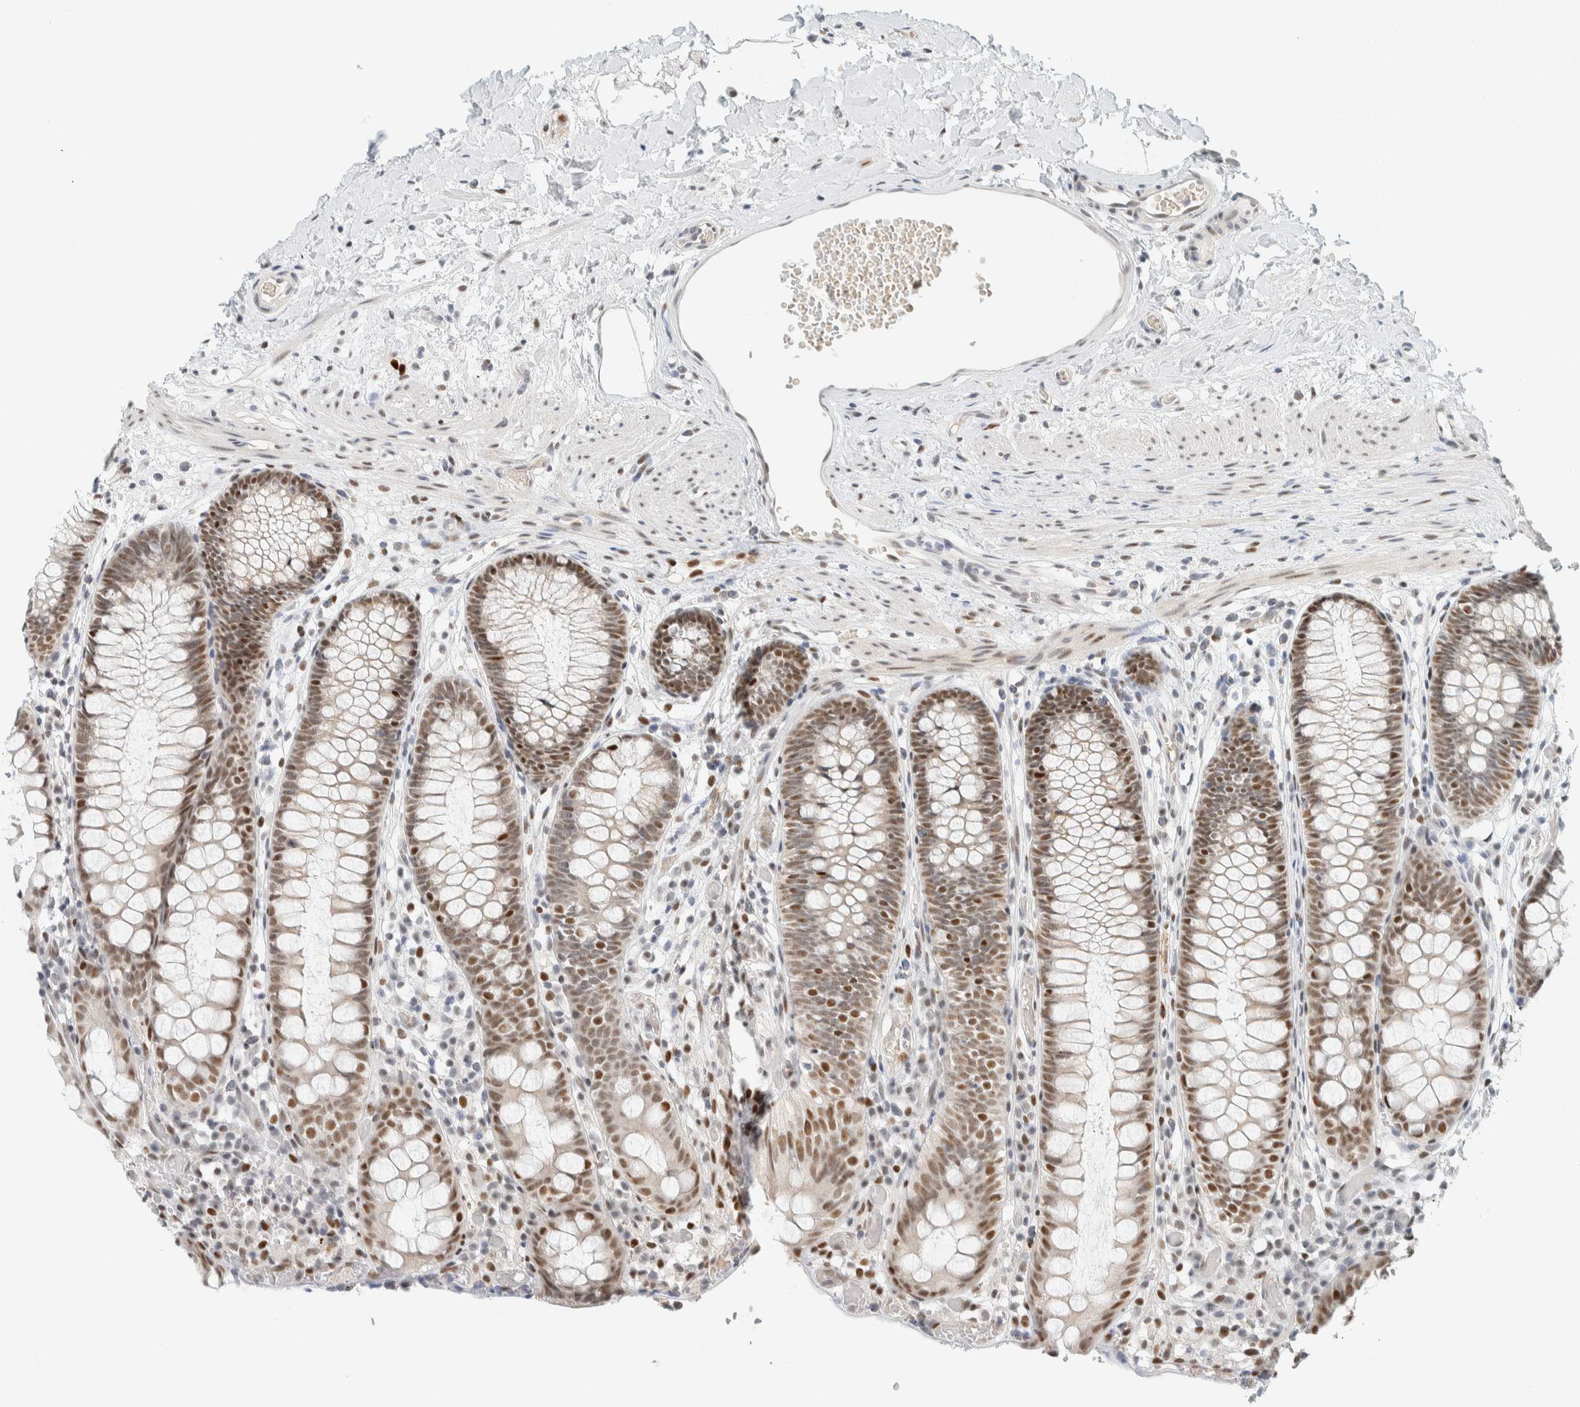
{"staining": {"intensity": "moderate", "quantity": ">75%", "location": "nuclear"}, "tissue": "colon", "cell_type": "Endothelial cells", "image_type": "normal", "snomed": [{"axis": "morphology", "description": "Normal tissue, NOS"}, {"axis": "topography", "description": "Colon"}], "caption": "Human colon stained with a brown dye demonstrates moderate nuclear positive staining in about >75% of endothelial cells.", "gene": "ZNF683", "patient": {"sex": "male", "age": 14}}